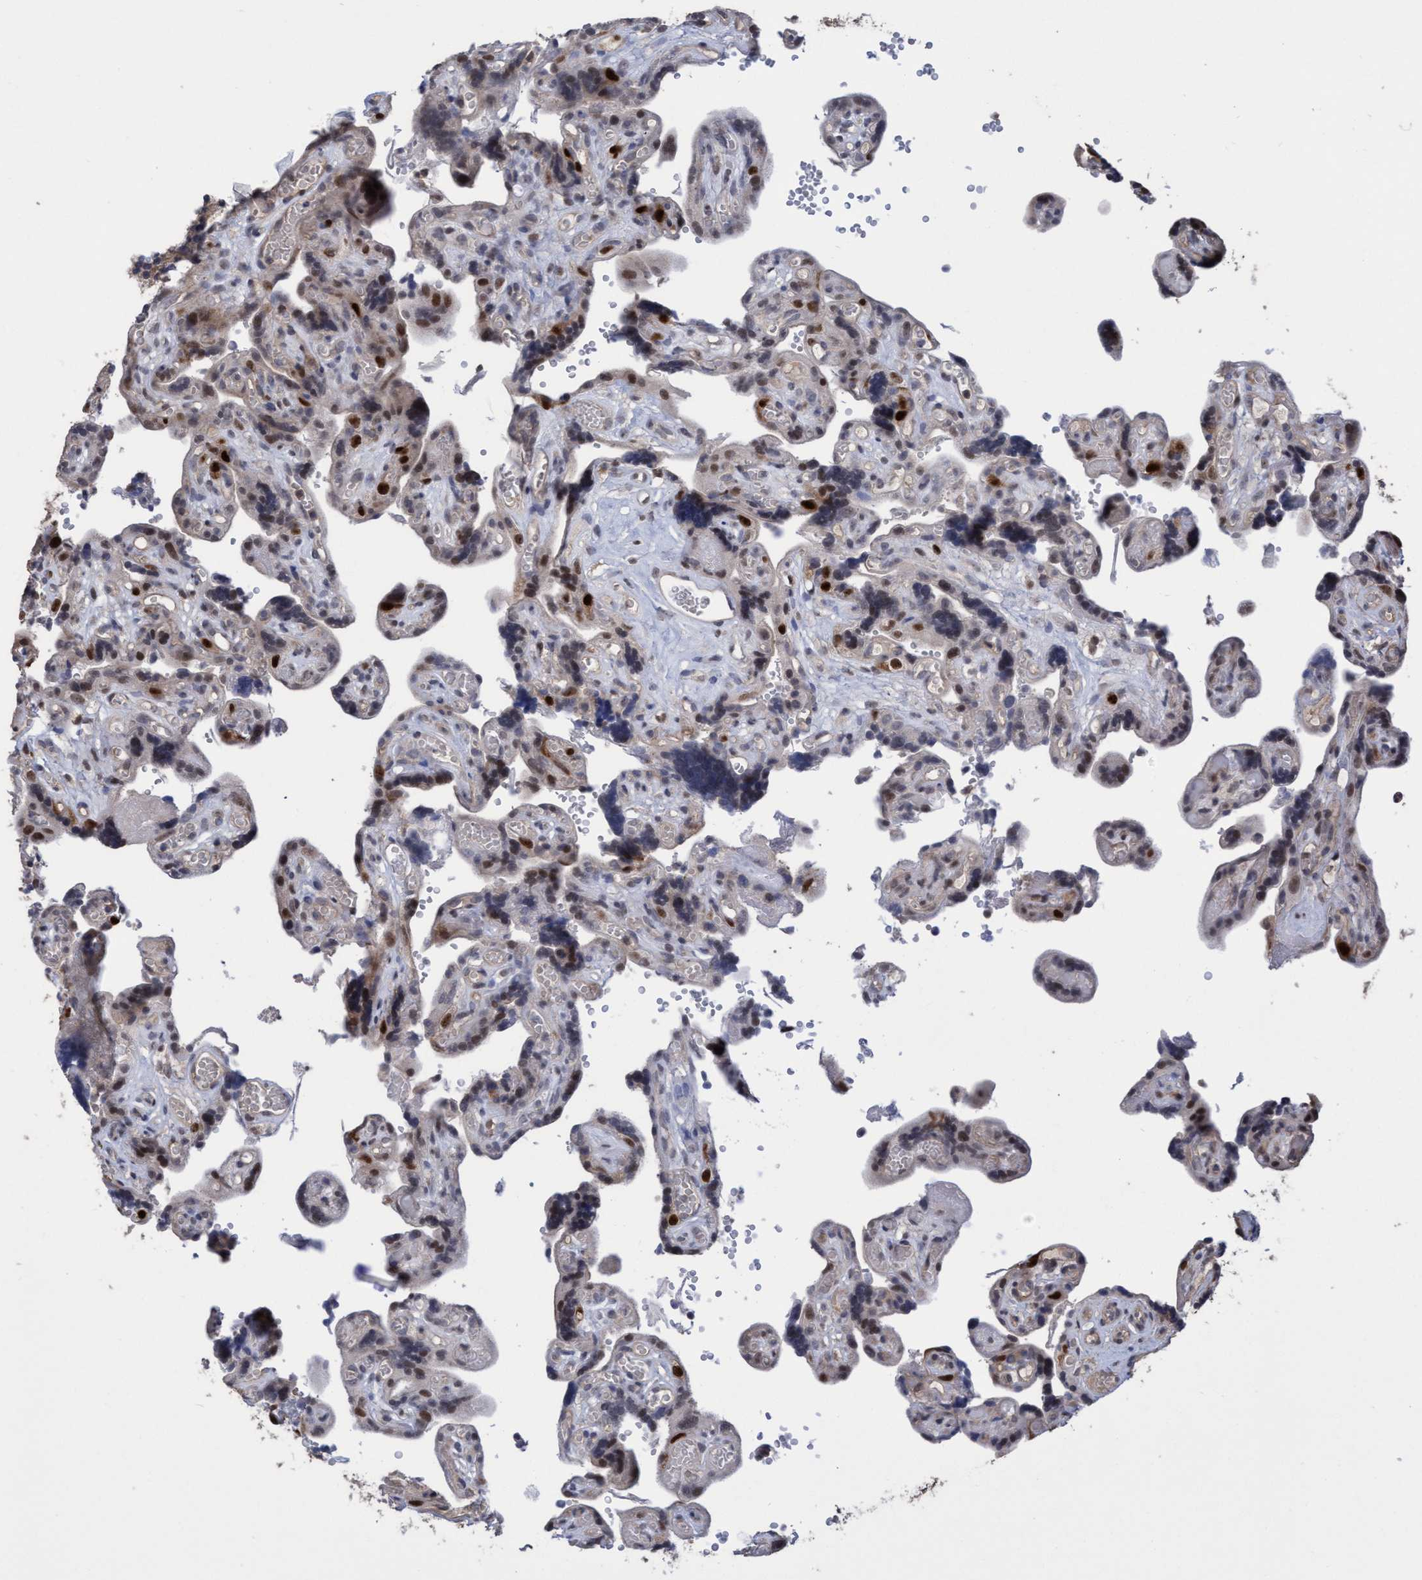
{"staining": {"intensity": "moderate", "quantity": "25%-75%", "location": "nuclear"}, "tissue": "placenta", "cell_type": "Decidual cells", "image_type": "normal", "snomed": [{"axis": "morphology", "description": "Normal tissue, NOS"}, {"axis": "topography", "description": "Placenta"}], "caption": "A medium amount of moderate nuclear staining is identified in about 25%-75% of decidual cells in benign placenta.", "gene": "SLBP", "patient": {"sex": "female", "age": 30}}